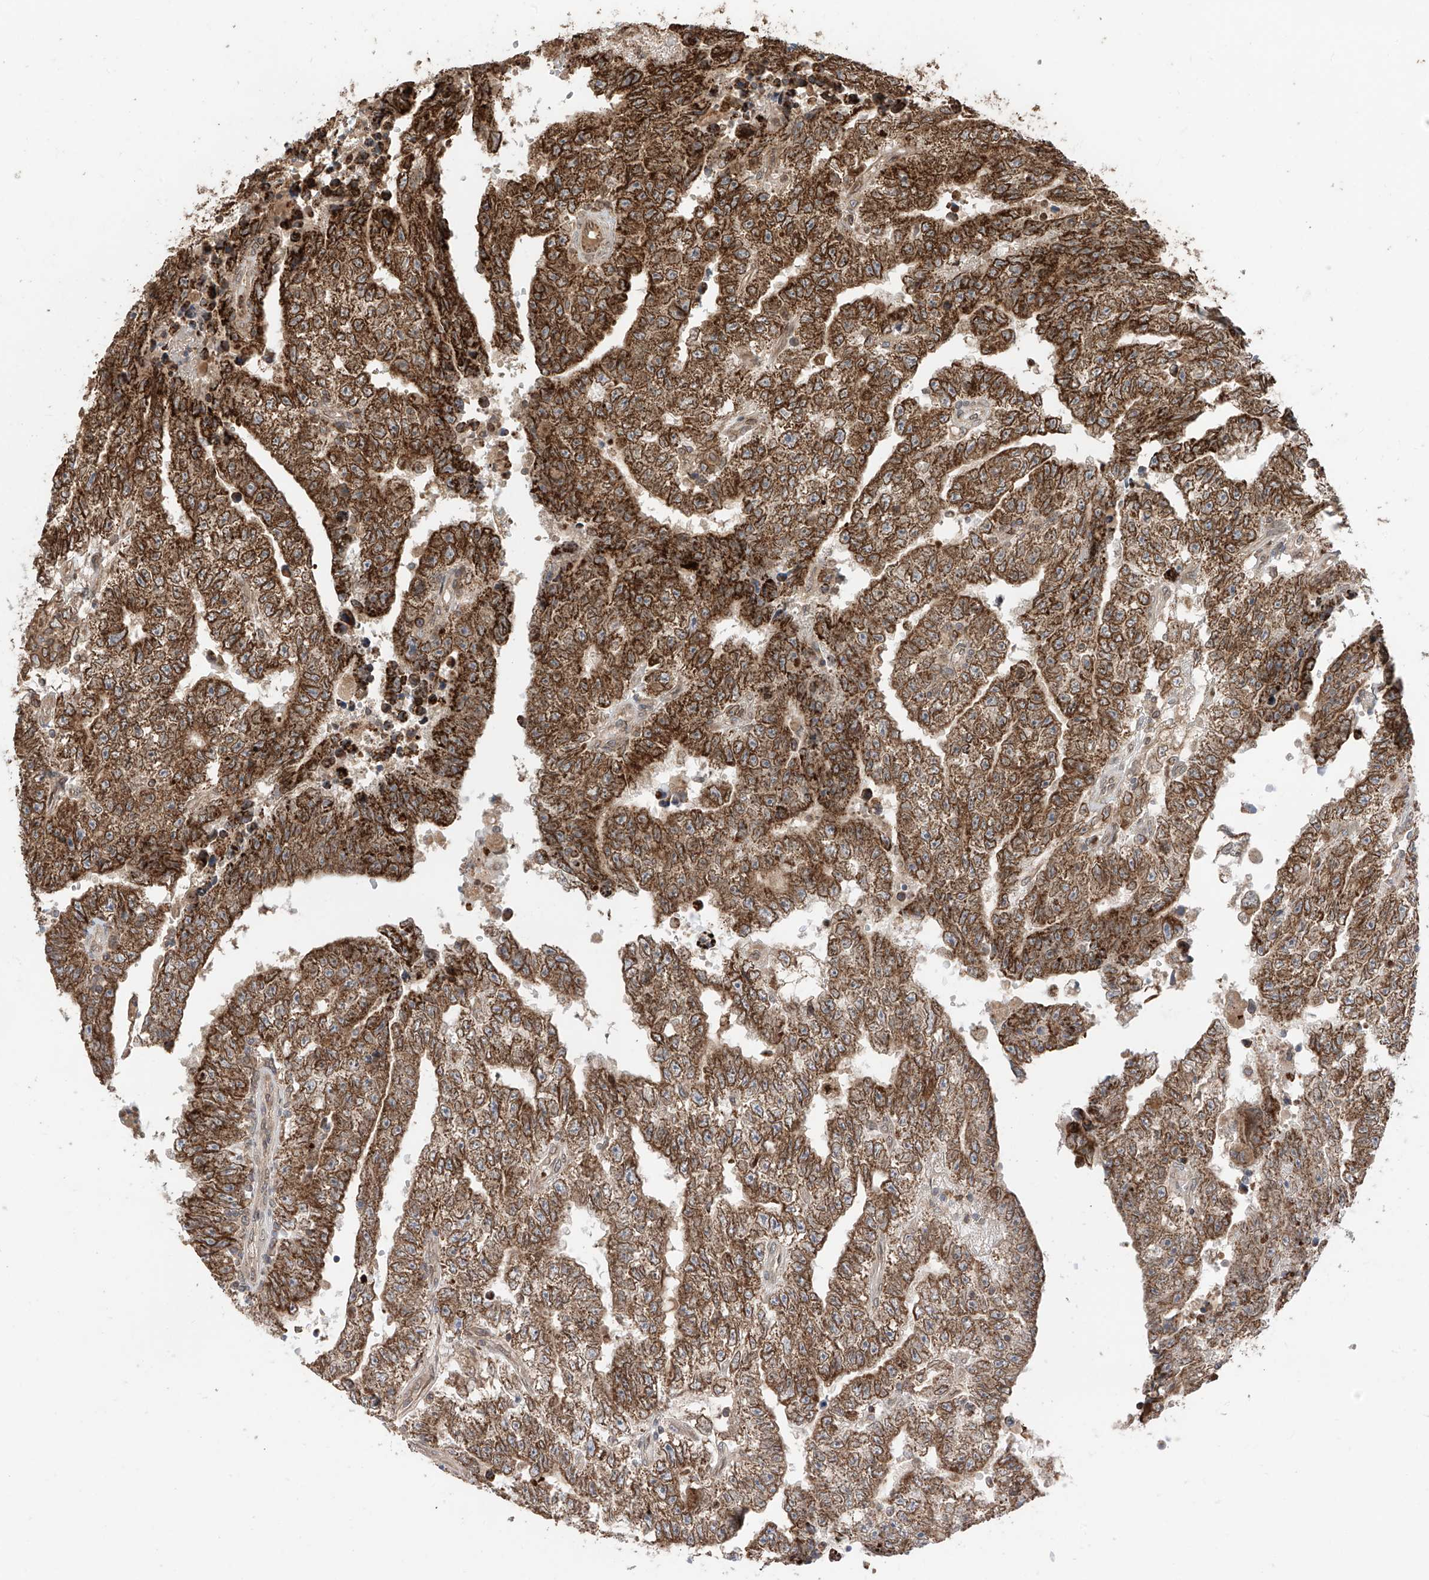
{"staining": {"intensity": "moderate", "quantity": ">75%", "location": "cytoplasmic/membranous,nuclear"}, "tissue": "testis cancer", "cell_type": "Tumor cells", "image_type": "cancer", "snomed": [{"axis": "morphology", "description": "Carcinoma, Embryonal, NOS"}, {"axis": "topography", "description": "Testis"}], "caption": "This is an image of IHC staining of testis cancer (embryonal carcinoma), which shows moderate staining in the cytoplasmic/membranous and nuclear of tumor cells.", "gene": "AHCTF1", "patient": {"sex": "male", "age": 25}}